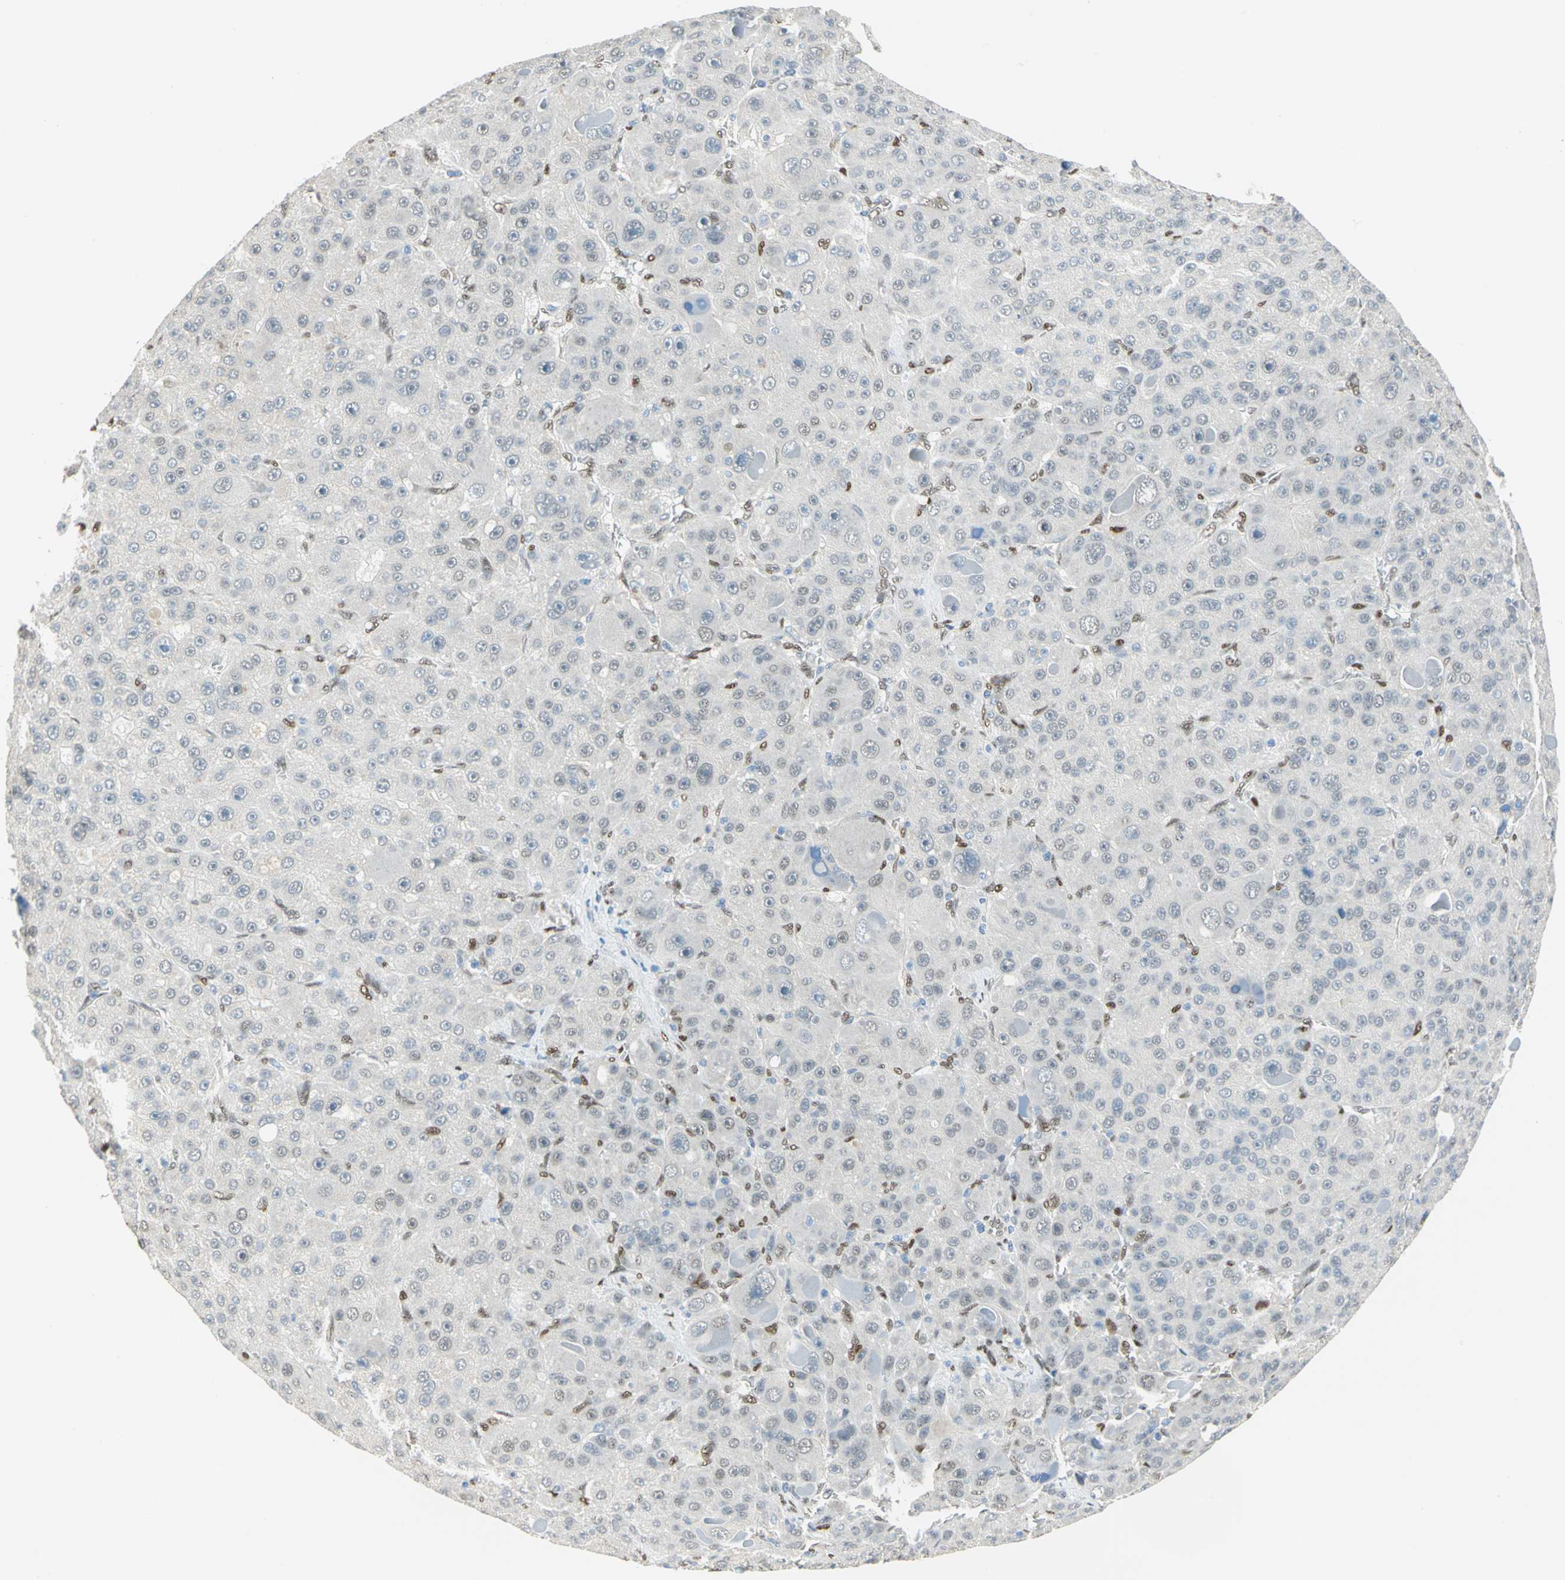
{"staining": {"intensity": "negative", "quantity": "none", "location": "none"}, "tissue": "liver cancer", "cell_type": "Tumor cells", "image_type": "cancer", "snomed": [{"axis": "morphology", "description": "Carcinoma, Hepatocellular, NOS"}, {"axis": "topography", "description": "Liver"}], "caption": "Liver cancer (hepatocellular carcinoma) was stained to show a protein in brown. There is no significant expression in tumor cells. (DAB (3,3'-diaminobenzidine) immunohistochemistry with hematoxylin counter stain).", "gene": "RBFOX2", "patient": {"sex": "male", "age": 76}}